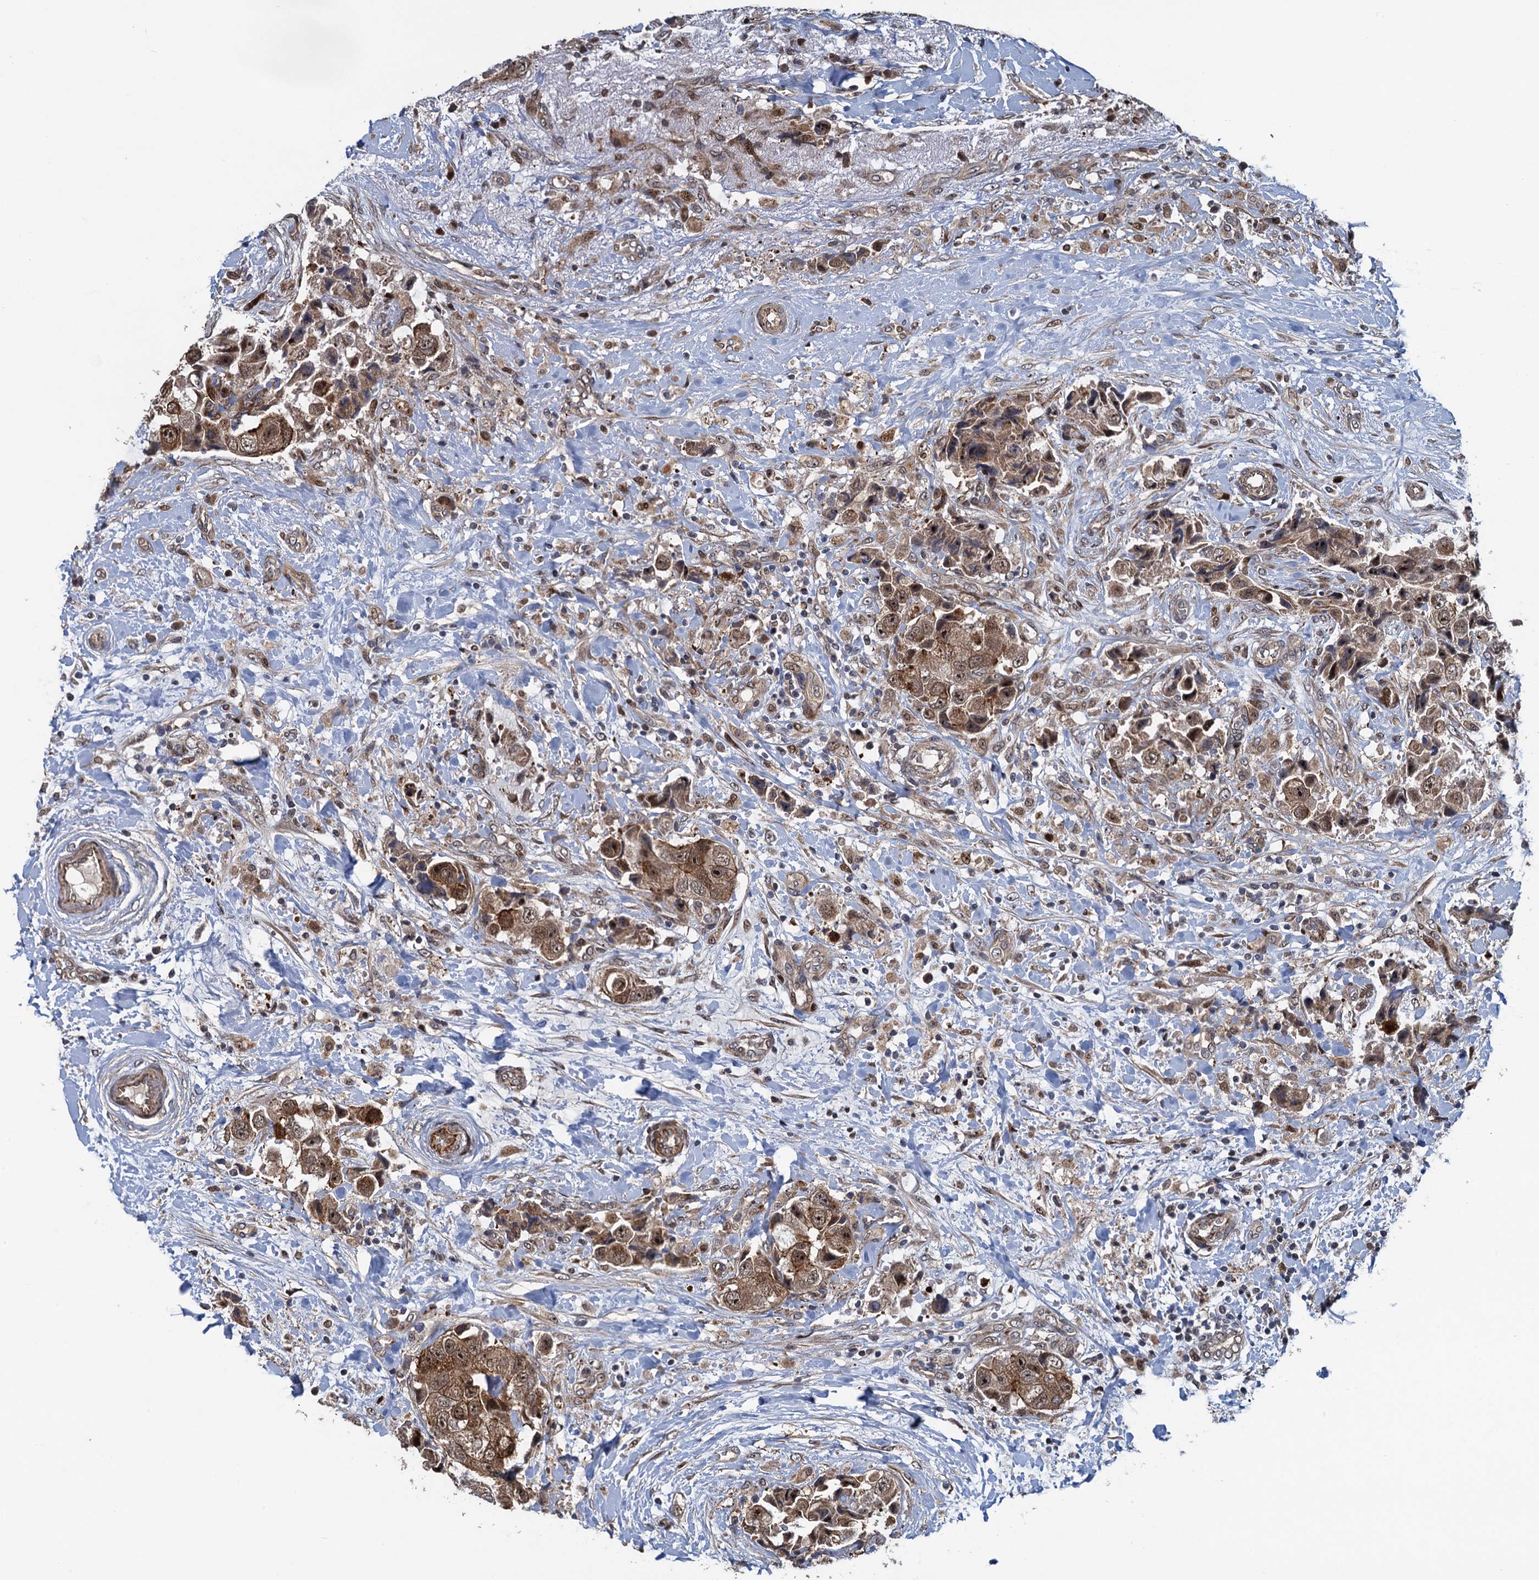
{"staining": {"intensity": "moderate", "quantity": ">75%", "location": "cytoplasmic/membranous,nuclear"}, "tissue": "breast cancer", "cell_type": "Tumor cells", "image_type": "cancer", "snomed": [{"axis": "morphology", "description": "Normal tissue, NOS"}, {"axis": "morphology", "description": "Duct carcinoma"}, {"axis": "topography", "description": "Breast"}], "caption": "A high-resolution image shows immunohistochemistry (IHC) staining of breast cancer, which displays moderate cytoplasmic/membranous and nuclear staining in approximately >75% of tumor cells. (DAB IHC with brightfield microscopy, high magnification).", "gene": "ATOSA", "patient": {"sex": "female", "age": 62}}